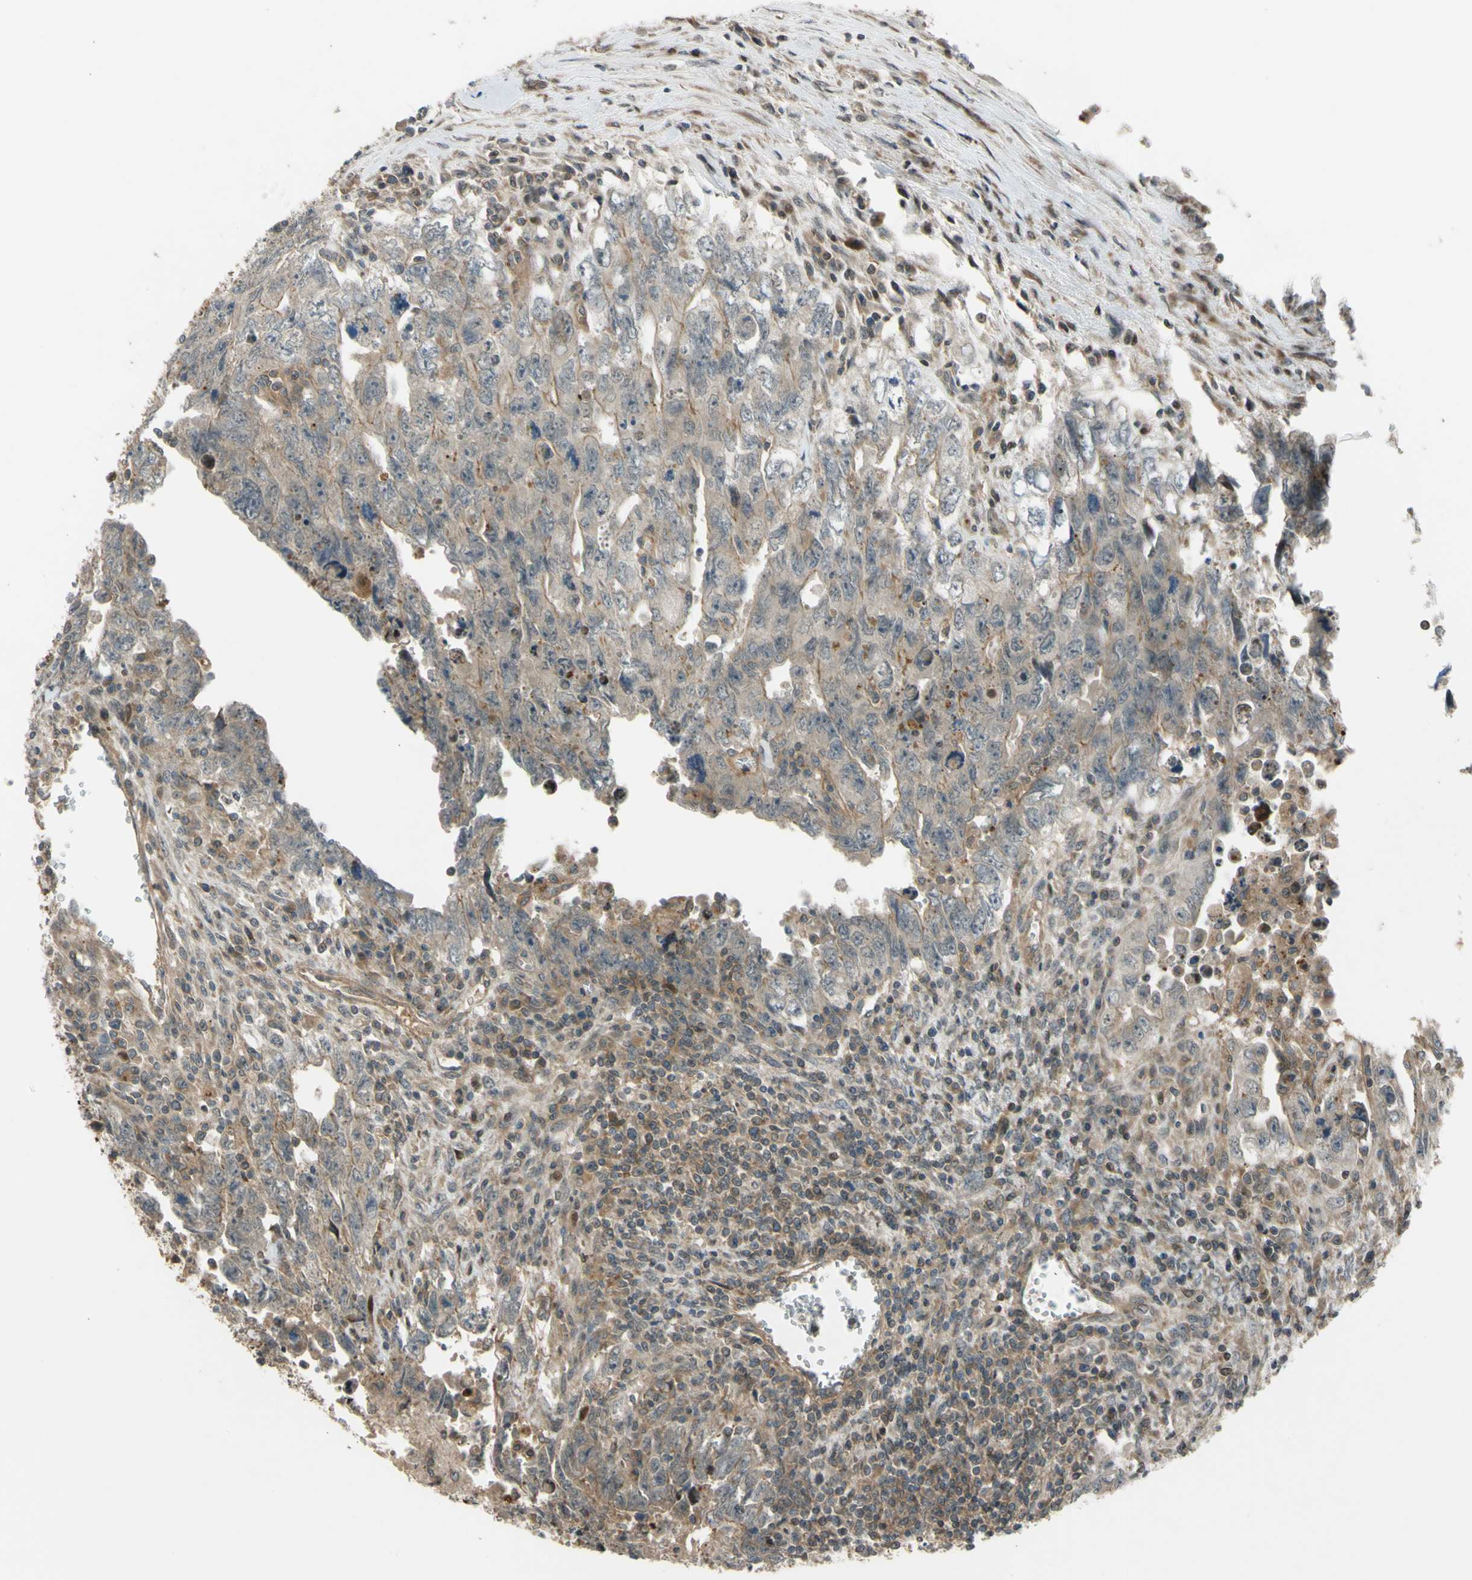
{"staining": {"intensity": "weak", "quantity": ">75%", "location": "cytoplasmic/membranous"}, "tissue": "testis cancer", "cell_type": "Tumor cells", "image_type": "cancer", "snomed": [{"axis": "morphology", "description": "Carcinoma, Embryonal, NOS"}, {"axis": "topography", "description": "Testis"}], "caption": "Embryonal carcinoma (testis) stained with a protein marker exhibits weak staining in tumor cells.", "gene": "FLII", "patient": {"sex": "male", "age": 28}}